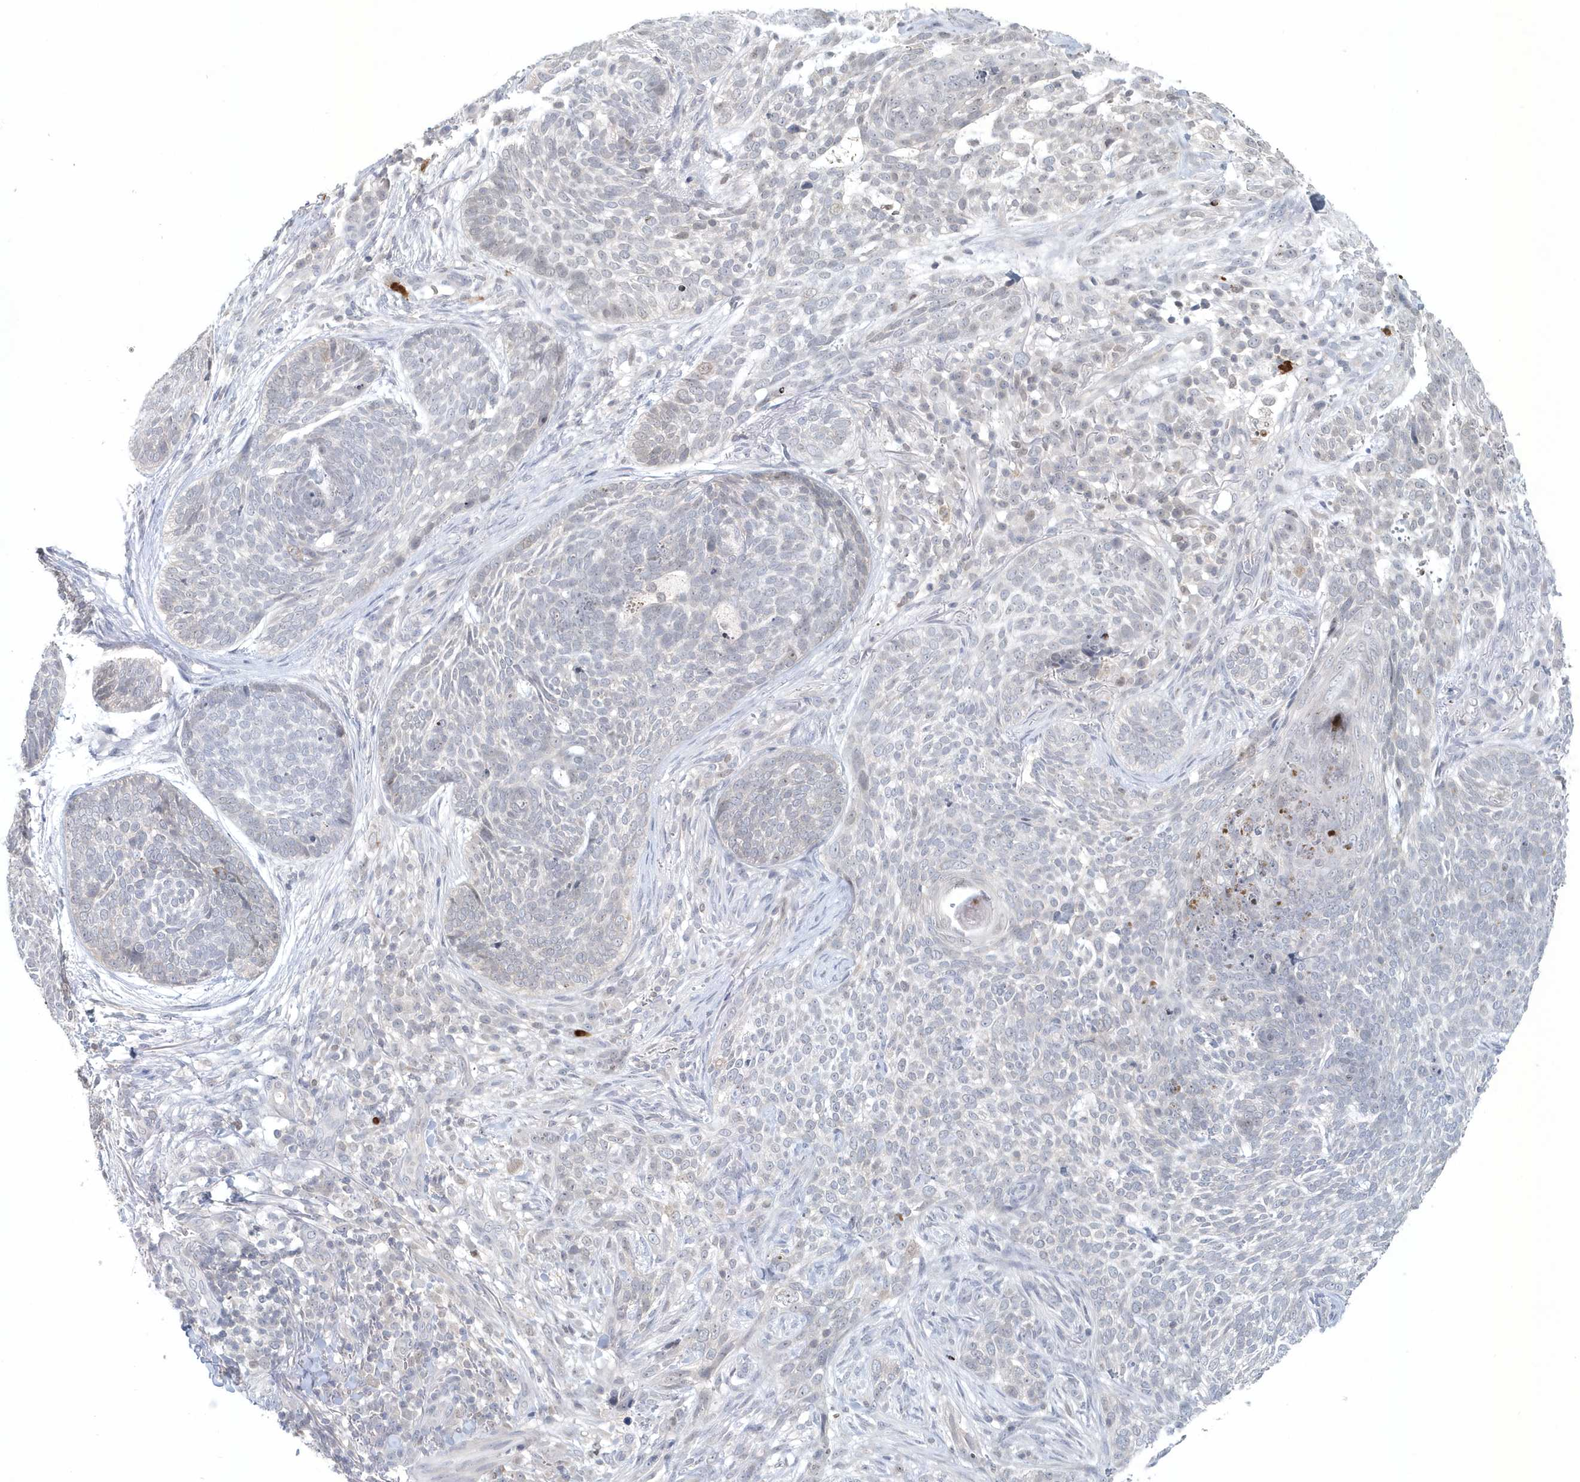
{"staining": {"intensity": "negative", "quantity": "none", "location": "none"}, "tissue": "skin cancer", "cell_type": "Tumor cells", "image_type": "cancer", "snomed": [{"axis": "morphology", "description": "Basal cell carcinoma"}, {"axis": "topography", "description": "Skin"}], "caption": "Tumor cells show no significant protein positivity in basal cell carcinoma (skin).", "gene": "NUP54", "patient": {"sex": "female", "age": 64}}